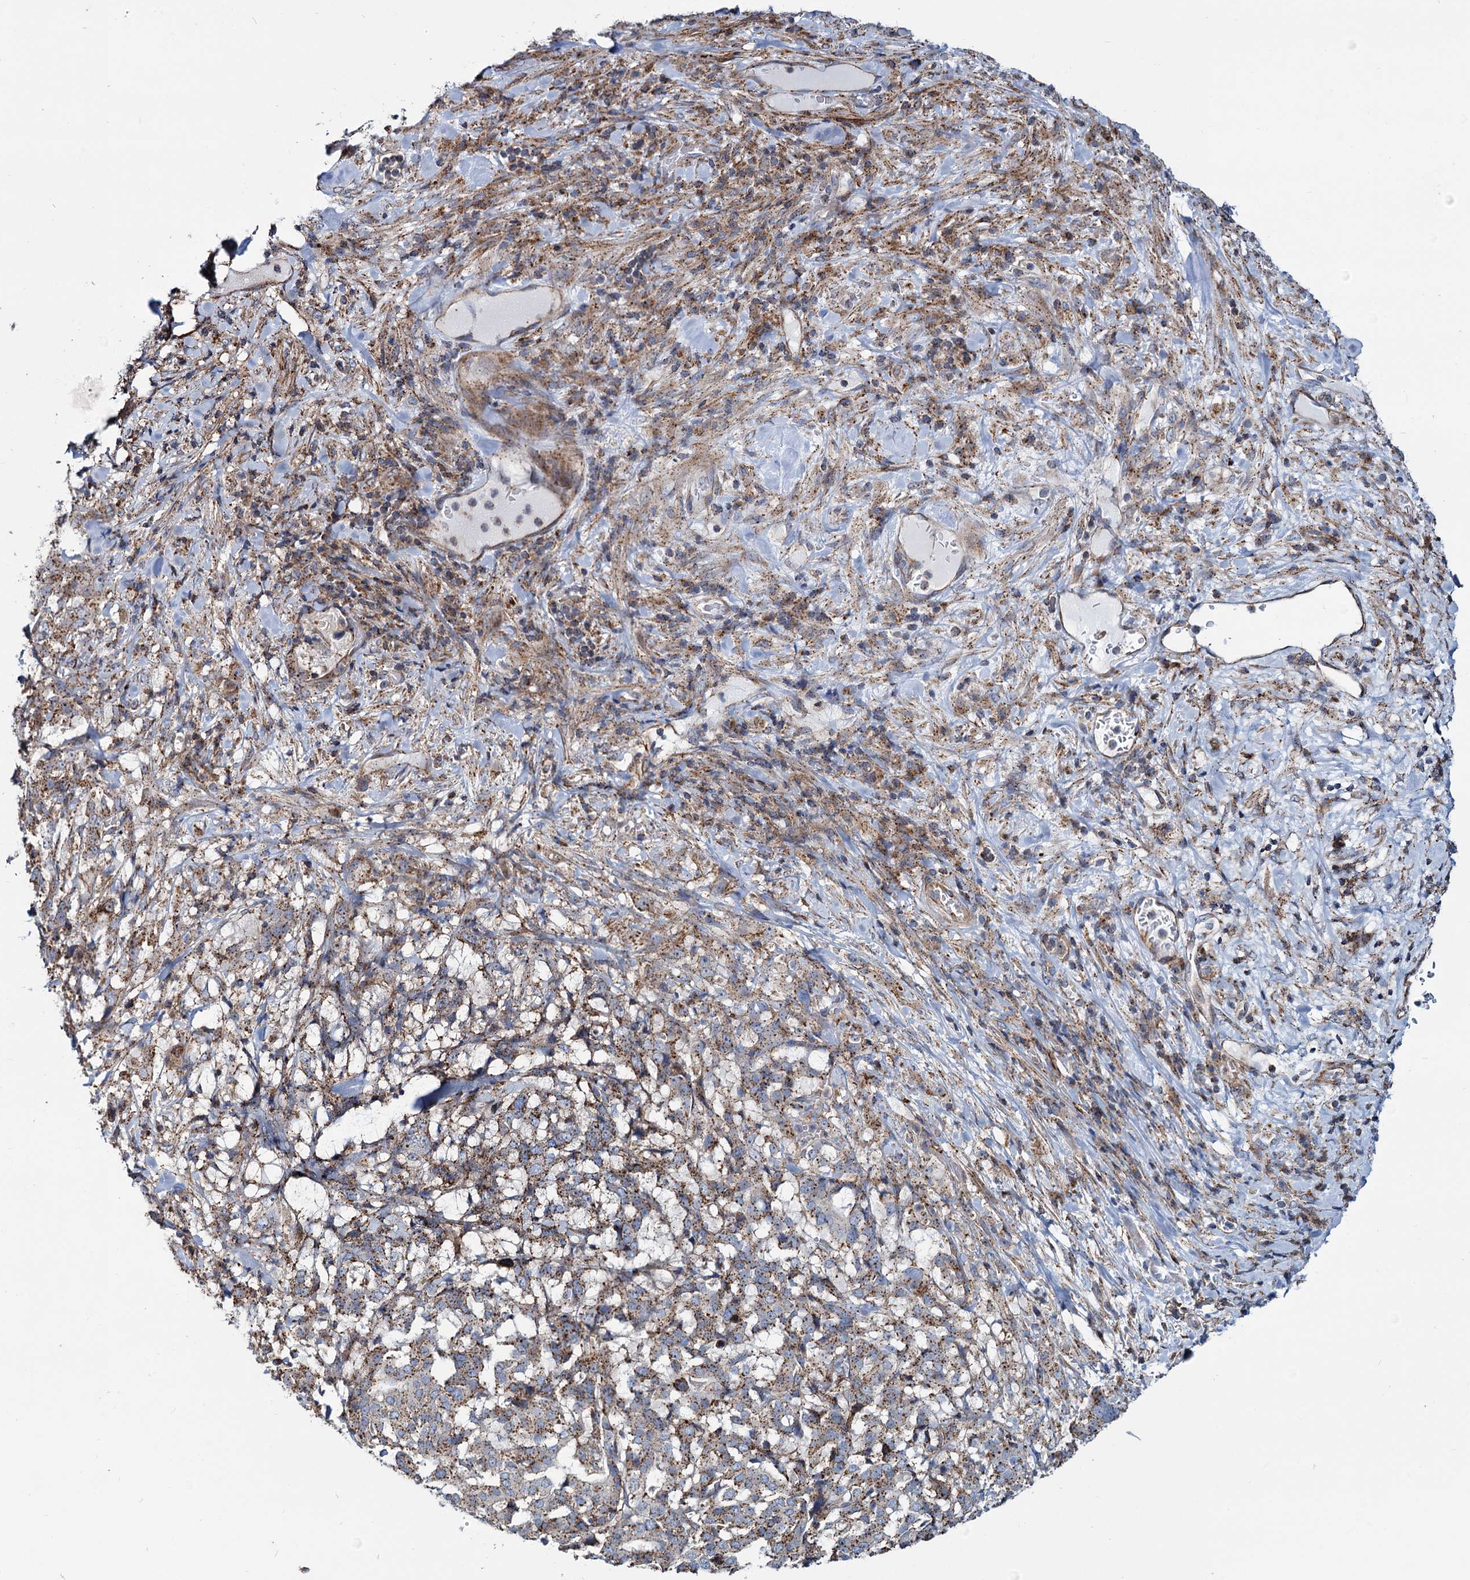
{"staining": {"intensity": "moderate", "quantity": ">75%", "location": "cytoplasmic/membranous"}, "tissue": "stomach cancer", "cell_type": "Tumor cells", "image_type": "cancer", "snomed": [{"axis": "morphology", "description": "Adenocarcinoma, NOS"}, {"axis": "topography", "description": "Stomach"}], "caption": "There is medium levels of moderate cytoplasmic/membranous expression in tumor cells of stomach cancer (adenocarcinoma), as demonstrated by immunohistochemical staining (brown color).", "gene": "PSEN1", "patient": {"sex": "male", "age": 48}}